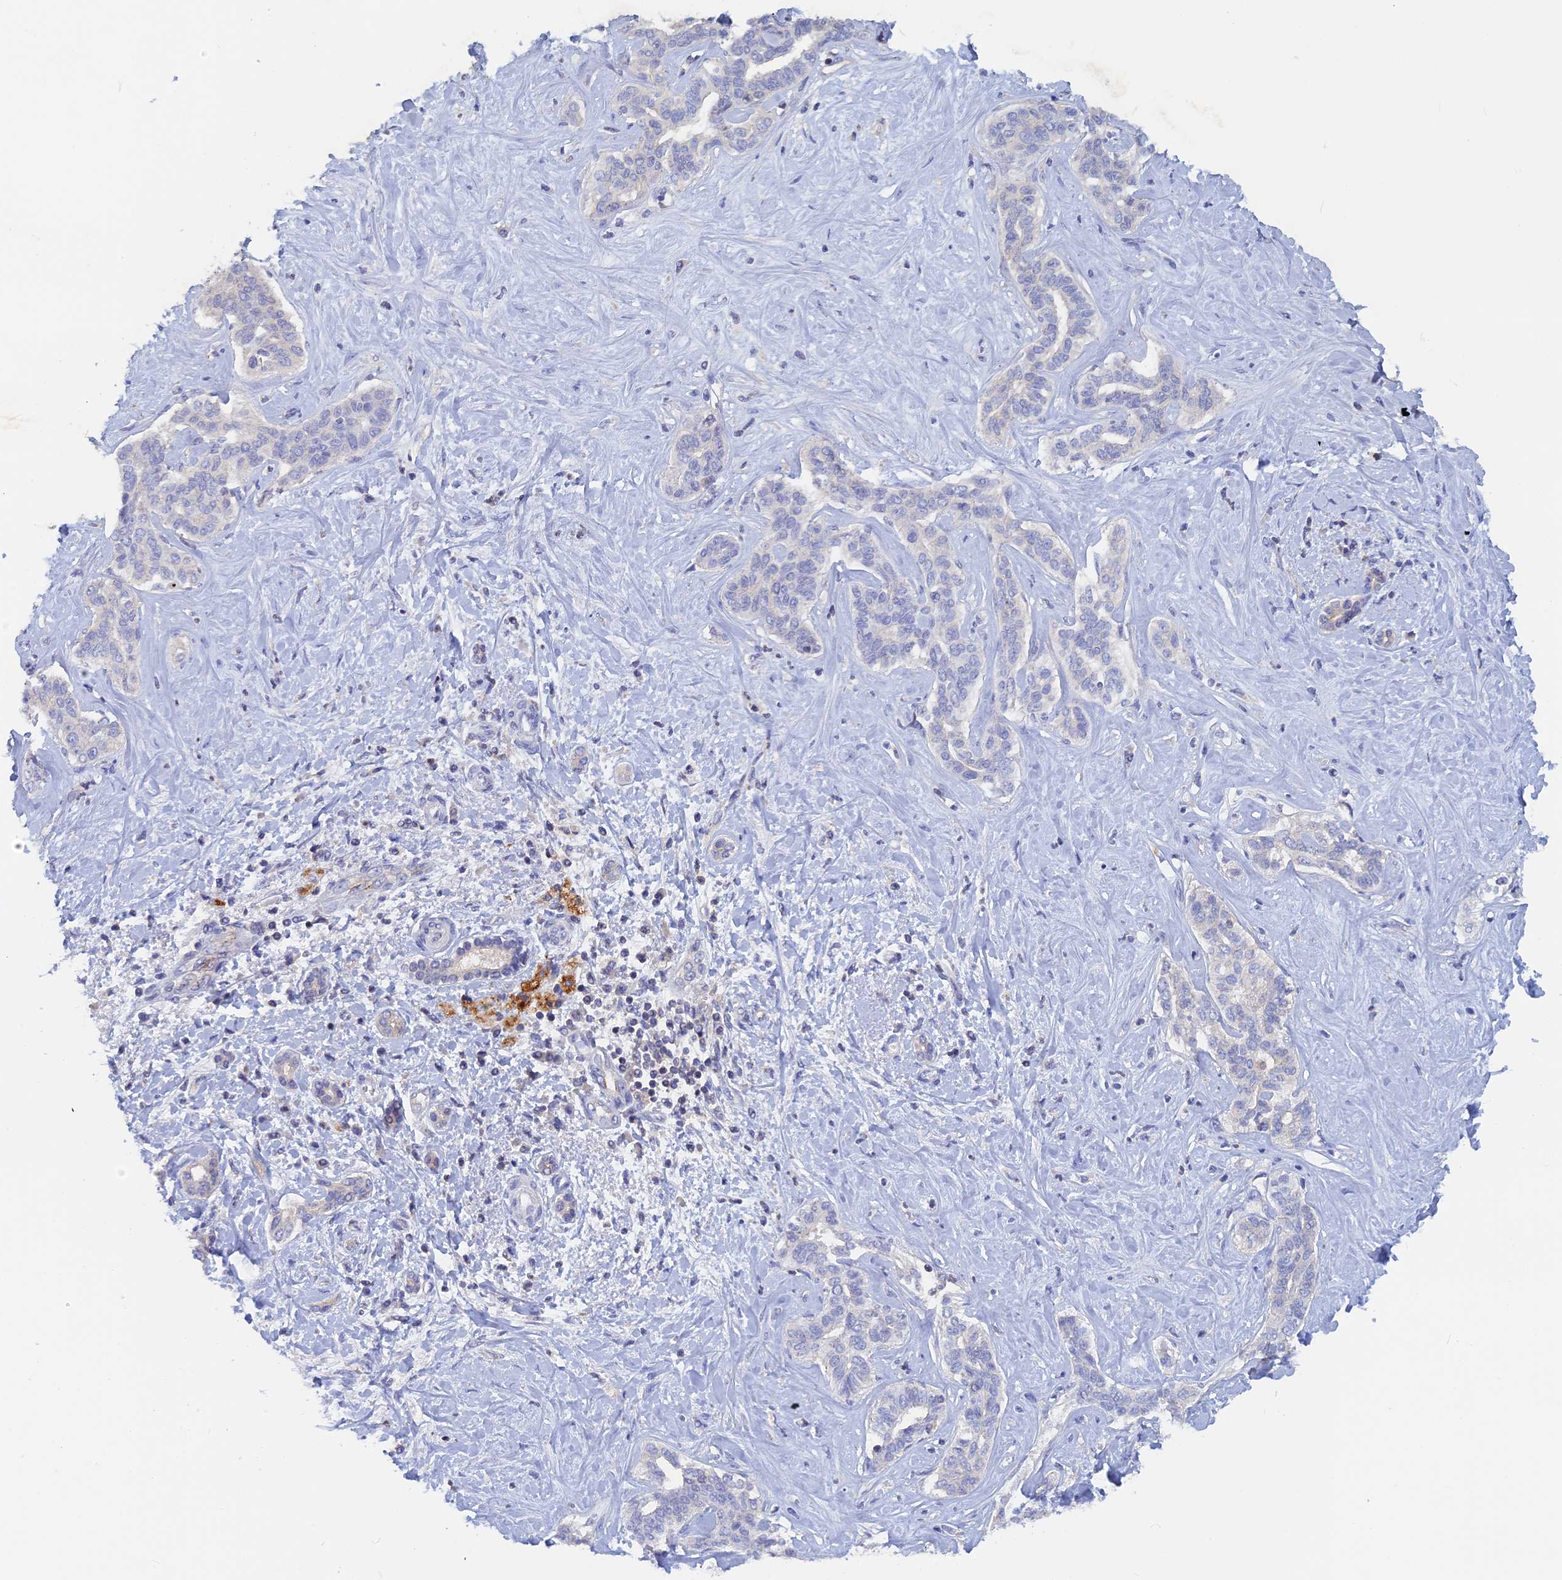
{"staining": {"intensity": "negative", "quantity": "none", "location": "none"}, "tissue": "liver cancer", "cell_type": "Tumor cells", "image_type": "cancer", "snomed": [{"axis": "morphology", "description": "Cholangiocarcinoma"}, {"axis": "topography", "description": "Liver"}], "caption": "This is an immunohistochemistry (IHC) micrograph of liver cancer. There is no staining in tumor cells.", "gene": "ACP7", "patient": {"sex": "female", "age": 77}}